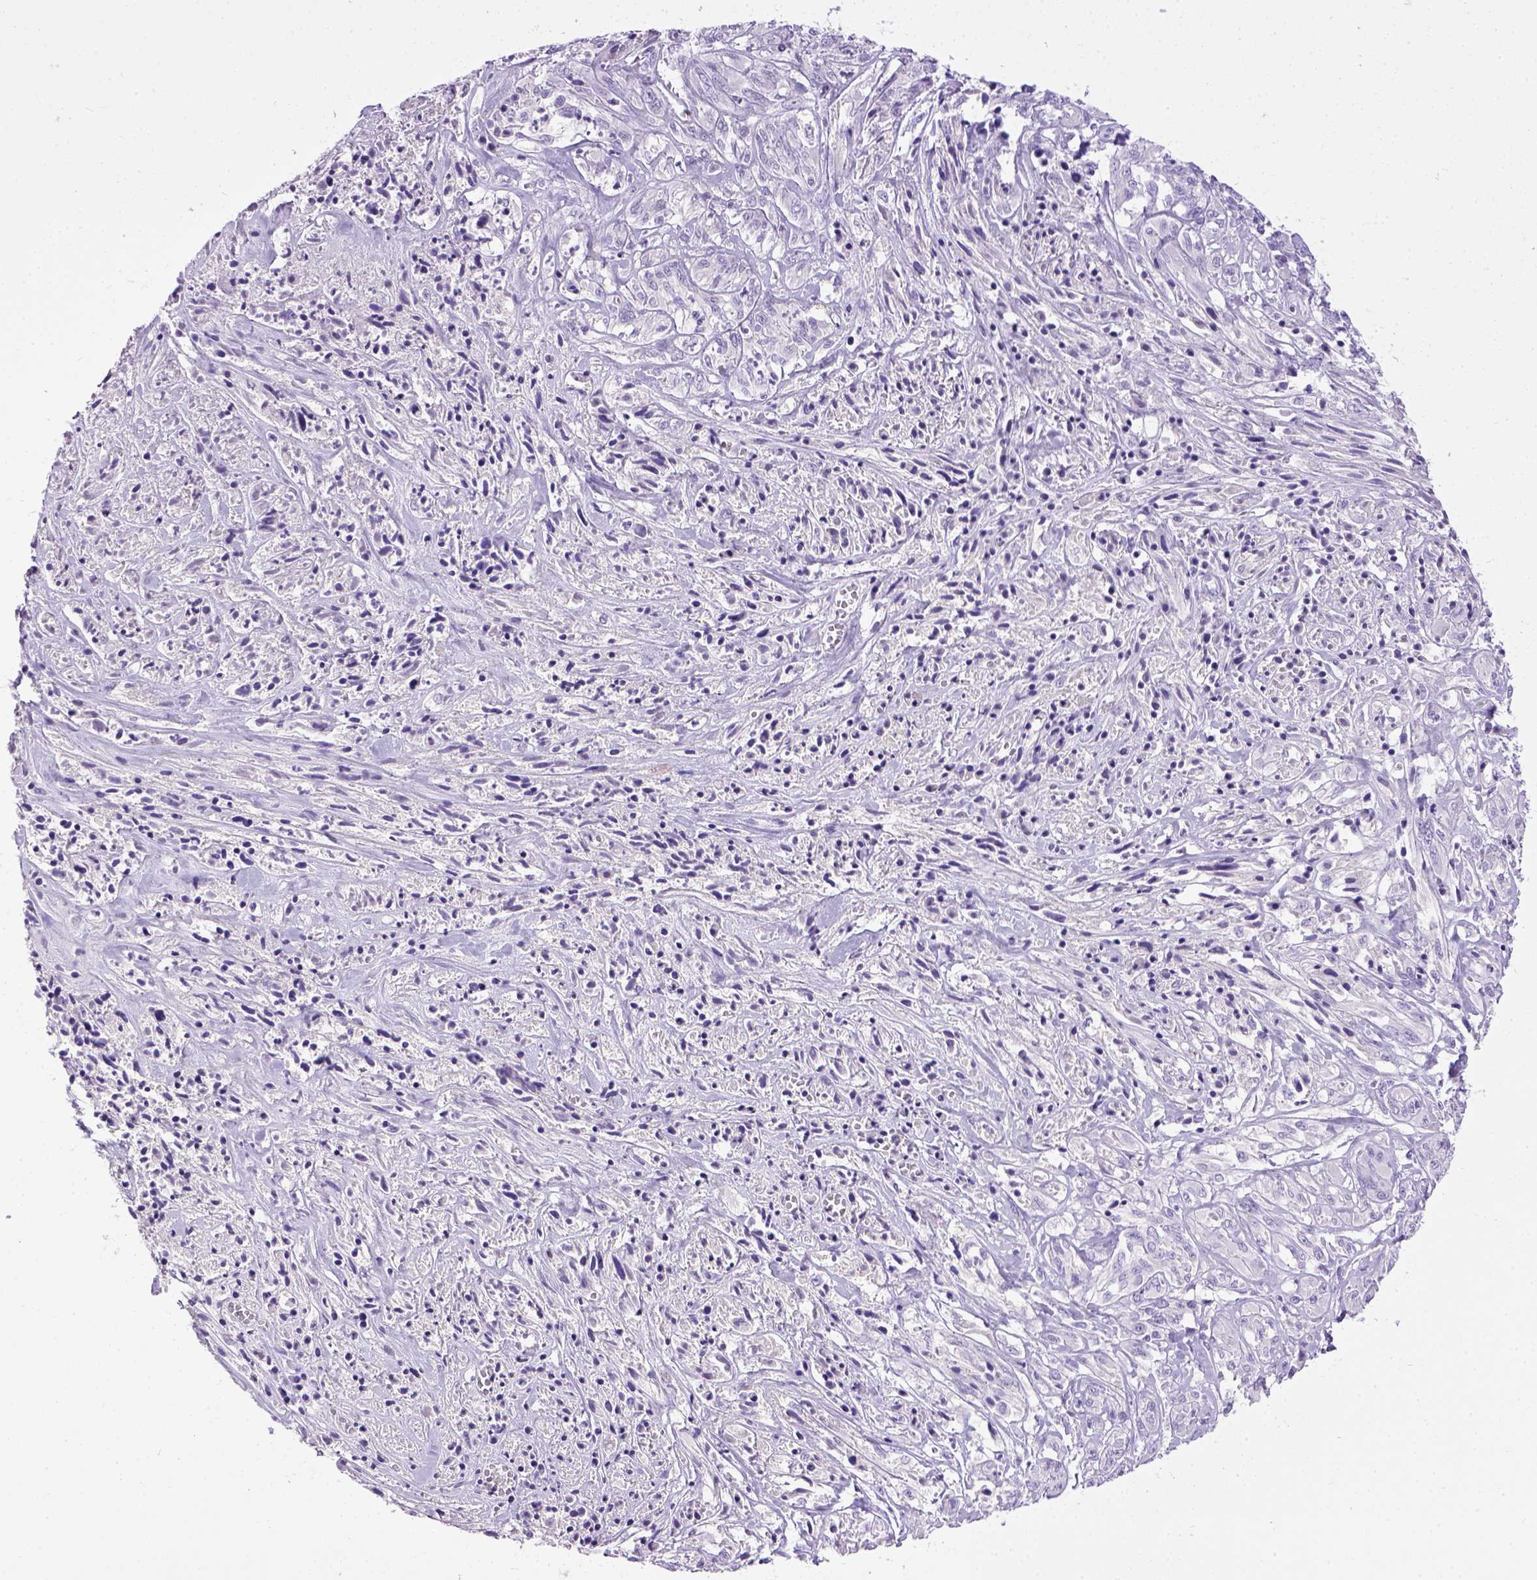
{"staining": {"intensity": "negative", "quantity": "none", "location": "none"}, "tissue": "melanoma", "cell_type": "Tumor cells", "image_type": "cancer", "snomed": [{"axis": "morphology", "description": "Malignant melanoma, NOS"}, {"axis": "topography", "description": "Skin"}], "caption": "Immunohistochemistry image of human malignant melanoma stained for a protein (brown), which exhibits no expression in tumor cells.", "gene": "CDH1", "patient": {"sex": "female", "age": 91}}